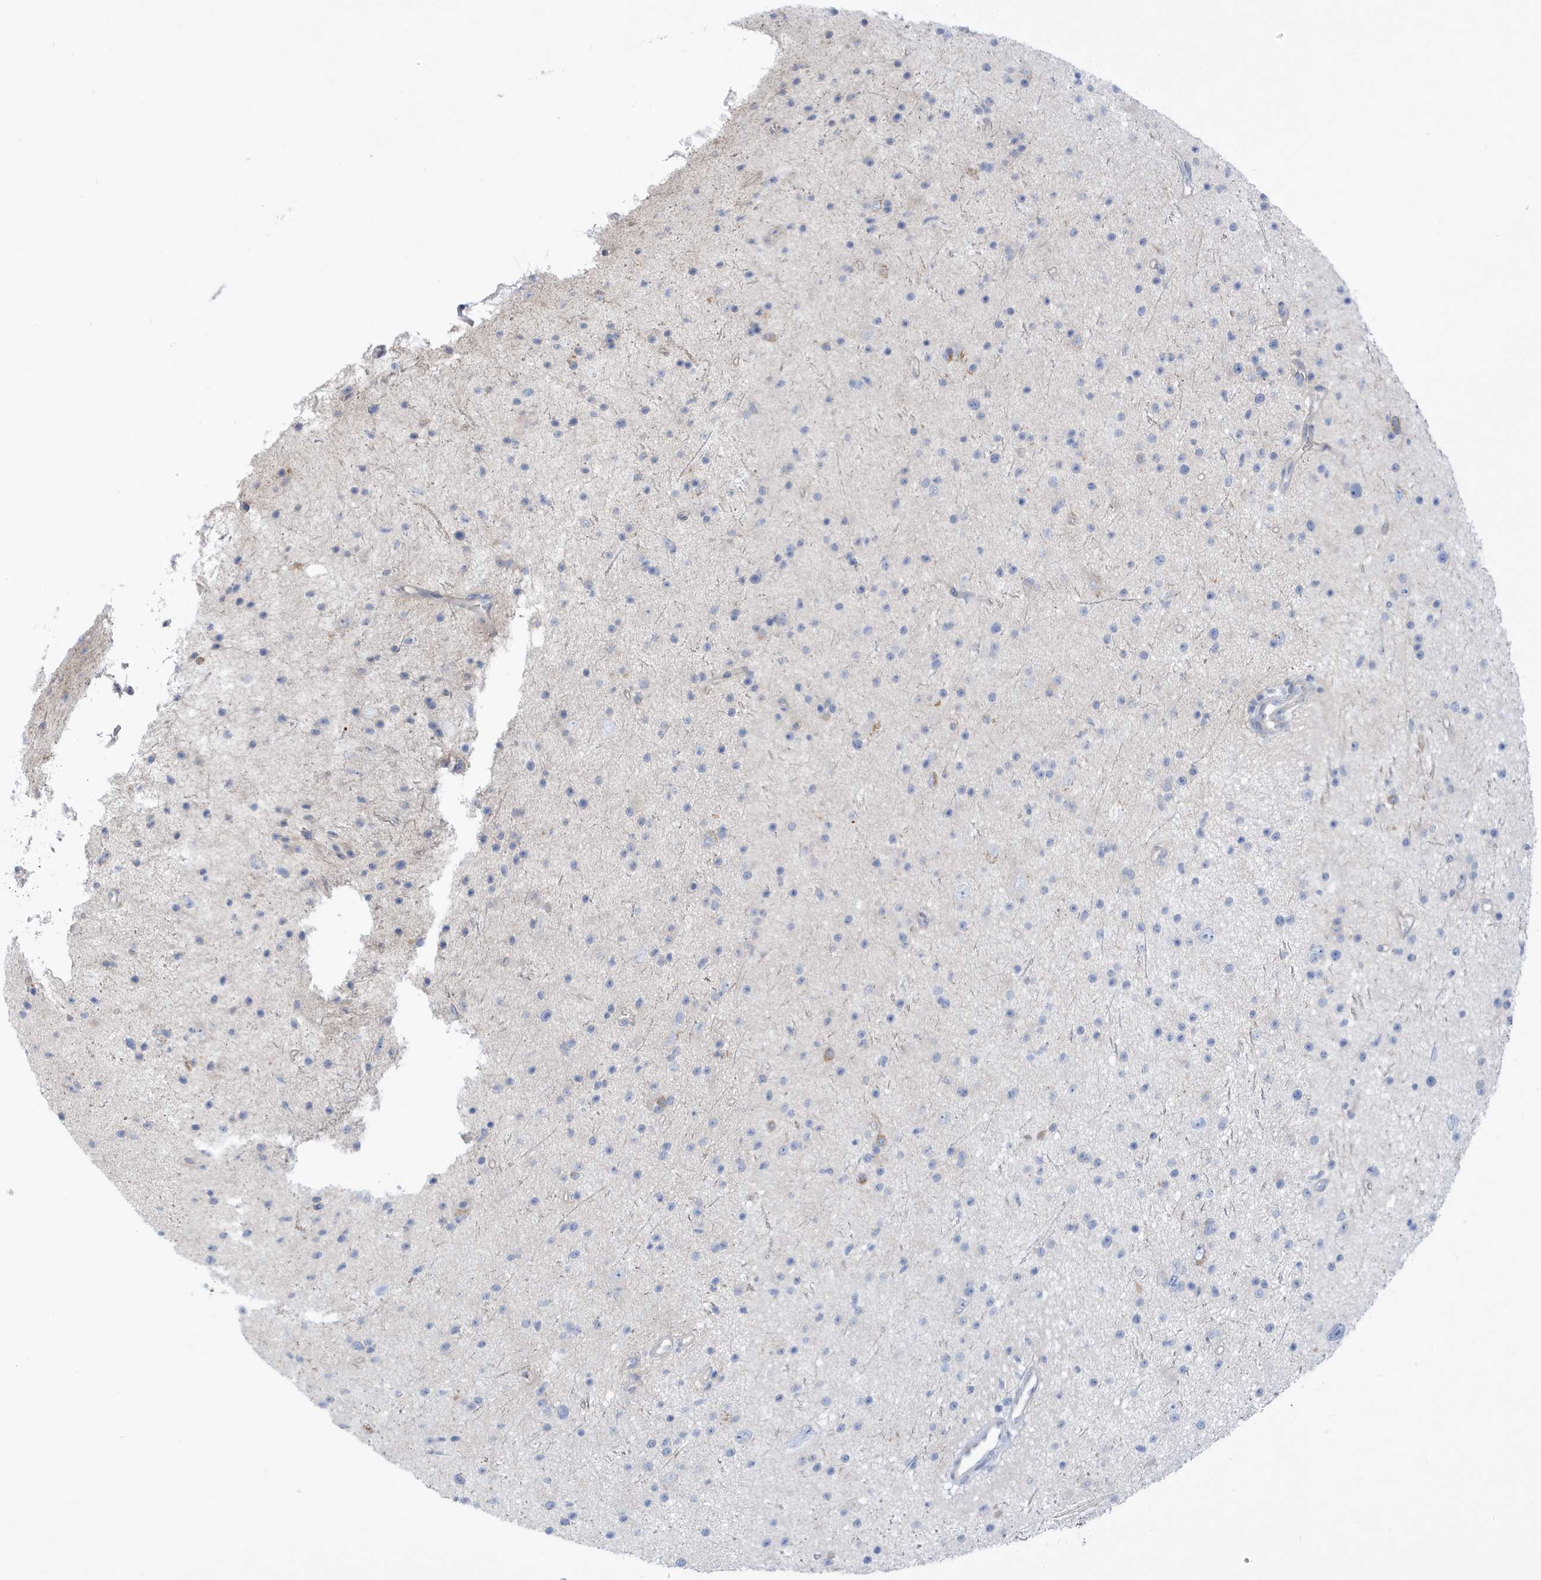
{"staining": {"intensity": "negative", "quantity": "none", "location": "none"}, "tissue": "glioma", "cell_type": "Tumor cells", "image_type": "cancer", "snomed": [{"axis": "morphology", "description": "Glioma, malignant, Low grade"}, {"axis": "topography", "description": "Cerebral cortex"}], "caption": "An immunohistochemistry micrograph of glioma is shown. There is no staining in tumor cells of glioma.", "gene": "ATP13A5", "patient": {"sex": "female", "age": 39}}